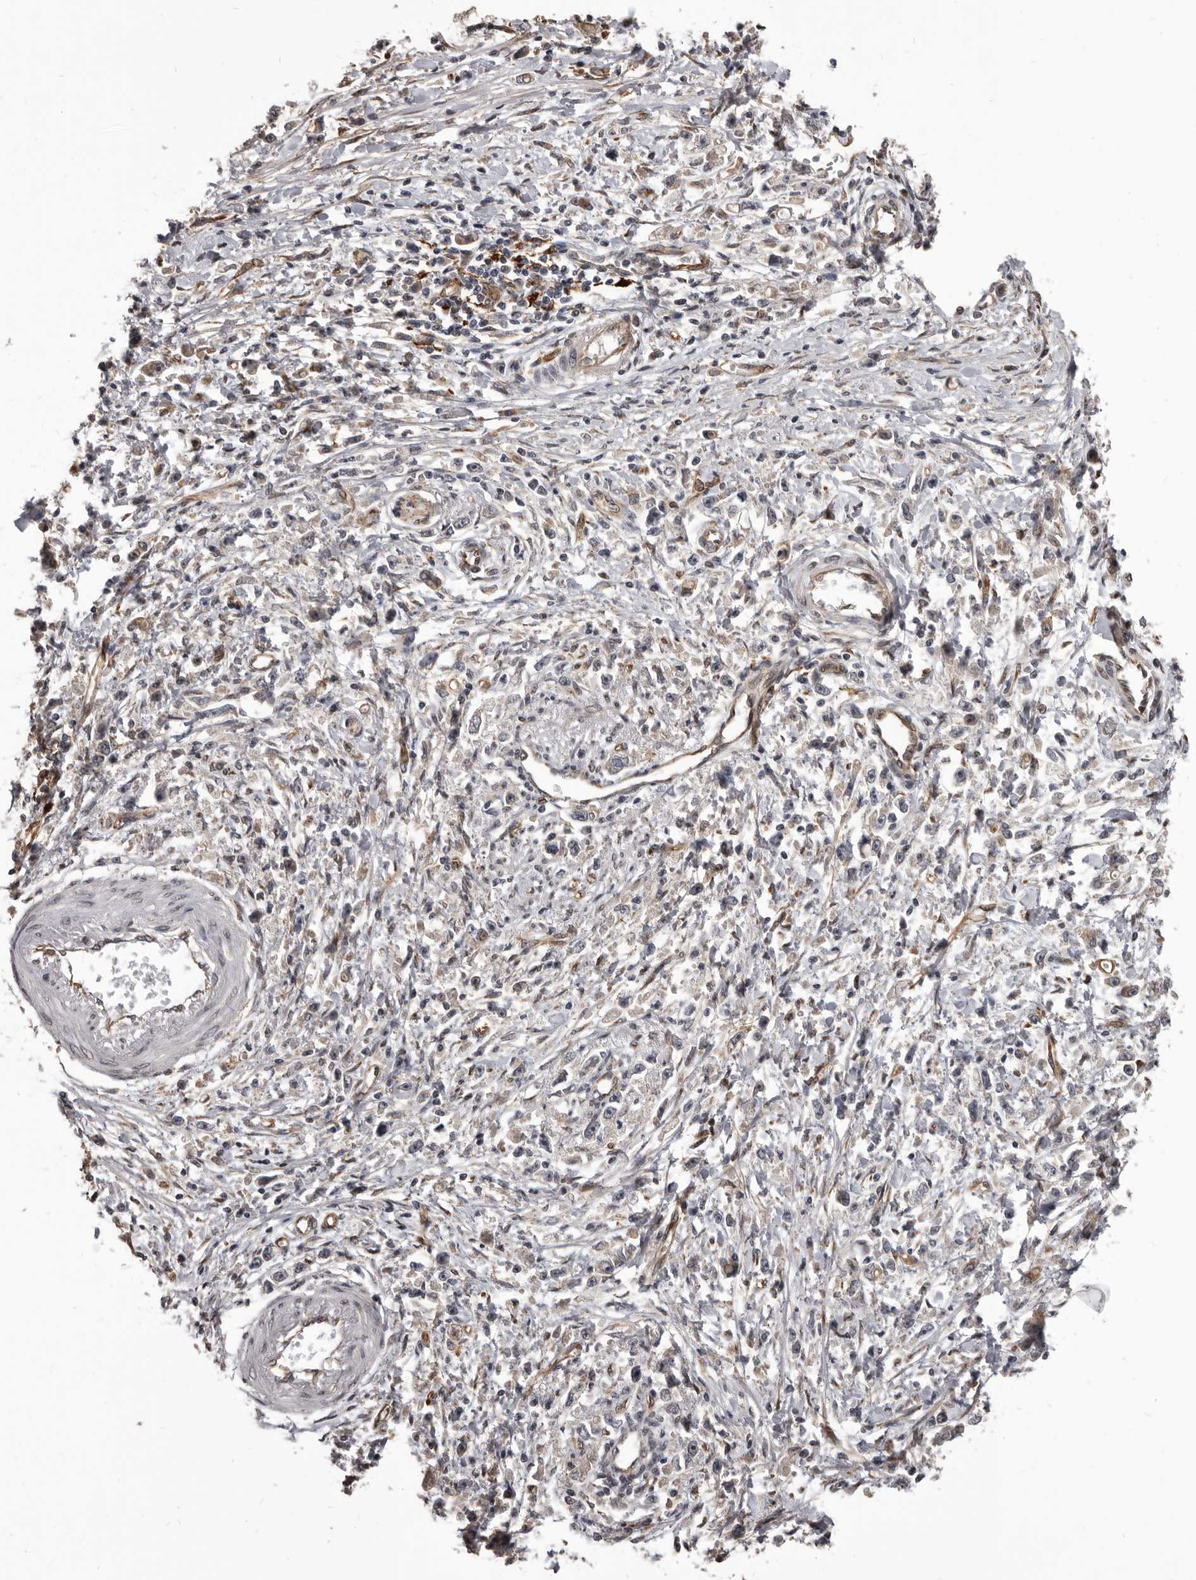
{"staining": {"intensity": "weak", "quantity": "<25%", "location": "cytoplasmic/membranous"}, "tissue": "stomach cancer", "cell_type": "Tumor cells", "image_type": "cancer", "snomed": [{"axis": "morphology", "description": "Adenocarcinoma, NOS"}, {"axis": "topography", "description": "Stomach"}], "caption": "Human adenocarcinoma (stomach) stained for a protein using IHC shows no staining in tumor cells.", "gene": "ADAMTS20", "patient": {"sex": "female", "age": 59}}